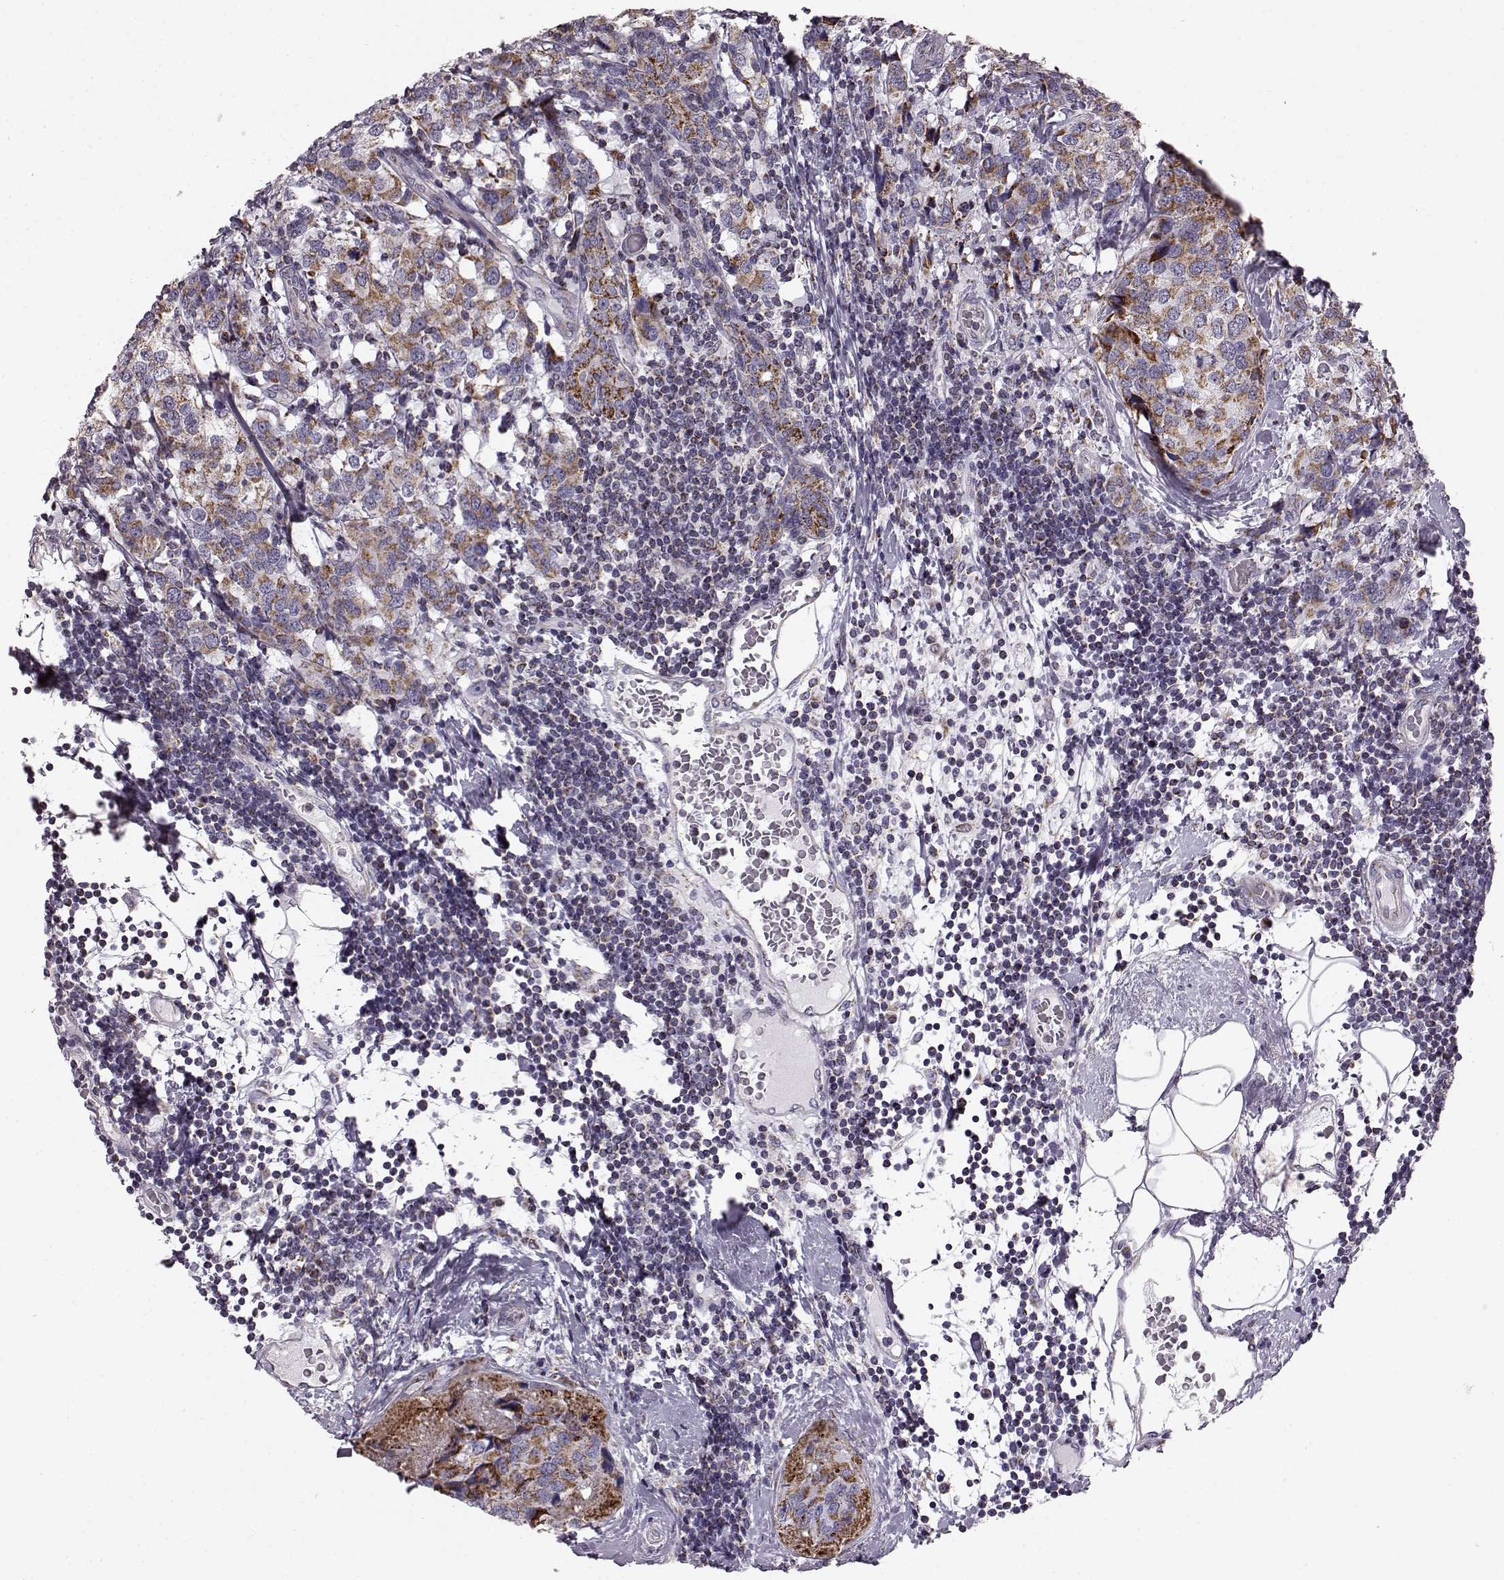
{"staining": {"intensity": "moderate", "quantity": ">75%", "location": "cytoplasmic/membranous"}, "tissue": "breast cancer", "cell_type": "Tumor cells", "image_type": "cancer", "snomed": [{"axis": "morphology", "description": "Lobular carcinoma"}, {"axis": "topography", "description": "Breast"}], "caption": "Breast lobular carcinoma stained with immunohistochemistry shows moderate cytoplasmic/membranous staining in approximately >75% of tumor cells. Using DAB (3,3'-diaminobenzidine) (brown) and hematoxylin (blue) stains, captured at high magnification using brightfield microscopy.", "gene": "ATP5MF", "patient": {"sex": "female", "age": 59}}